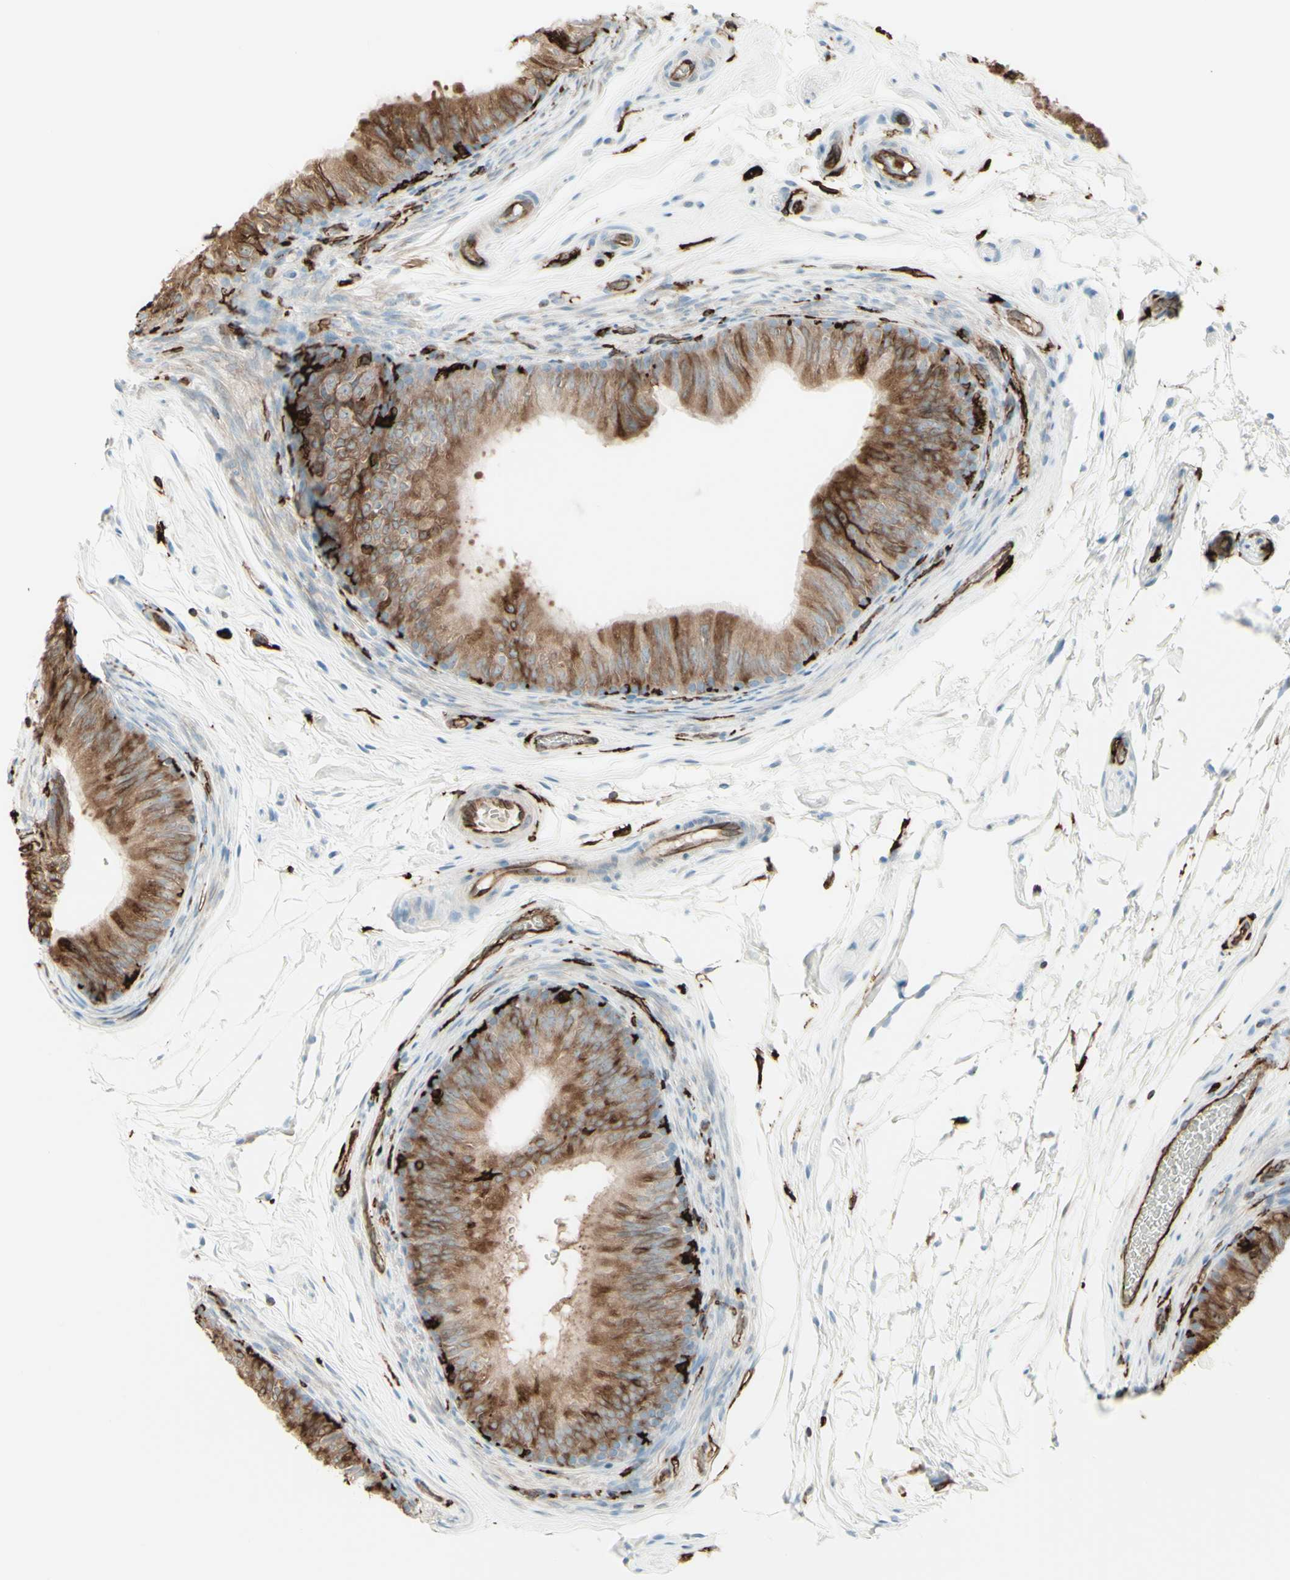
{"staining": {"intensity": "moderate", "quantity": ">75%", "location": "cytoplasmic/membranous"}, "tissue": "epididymis", "cell_type": "Glandular cells", "image_type": "normal", "snomed": [{"axis": "morphology", "description": "Normal tissue, NOS"}, {"axis": "topography", "description": "Epididymis"}], "caption": "DAB (3,3'-diaminobenzidine) immunohistochemical staining of benign human epididymis displays moderate cytoplasmic/membranous protein staining in about >75% of glandular cells.", "gene": "HLA", "patient": {"sex": "male", "age": 36}}